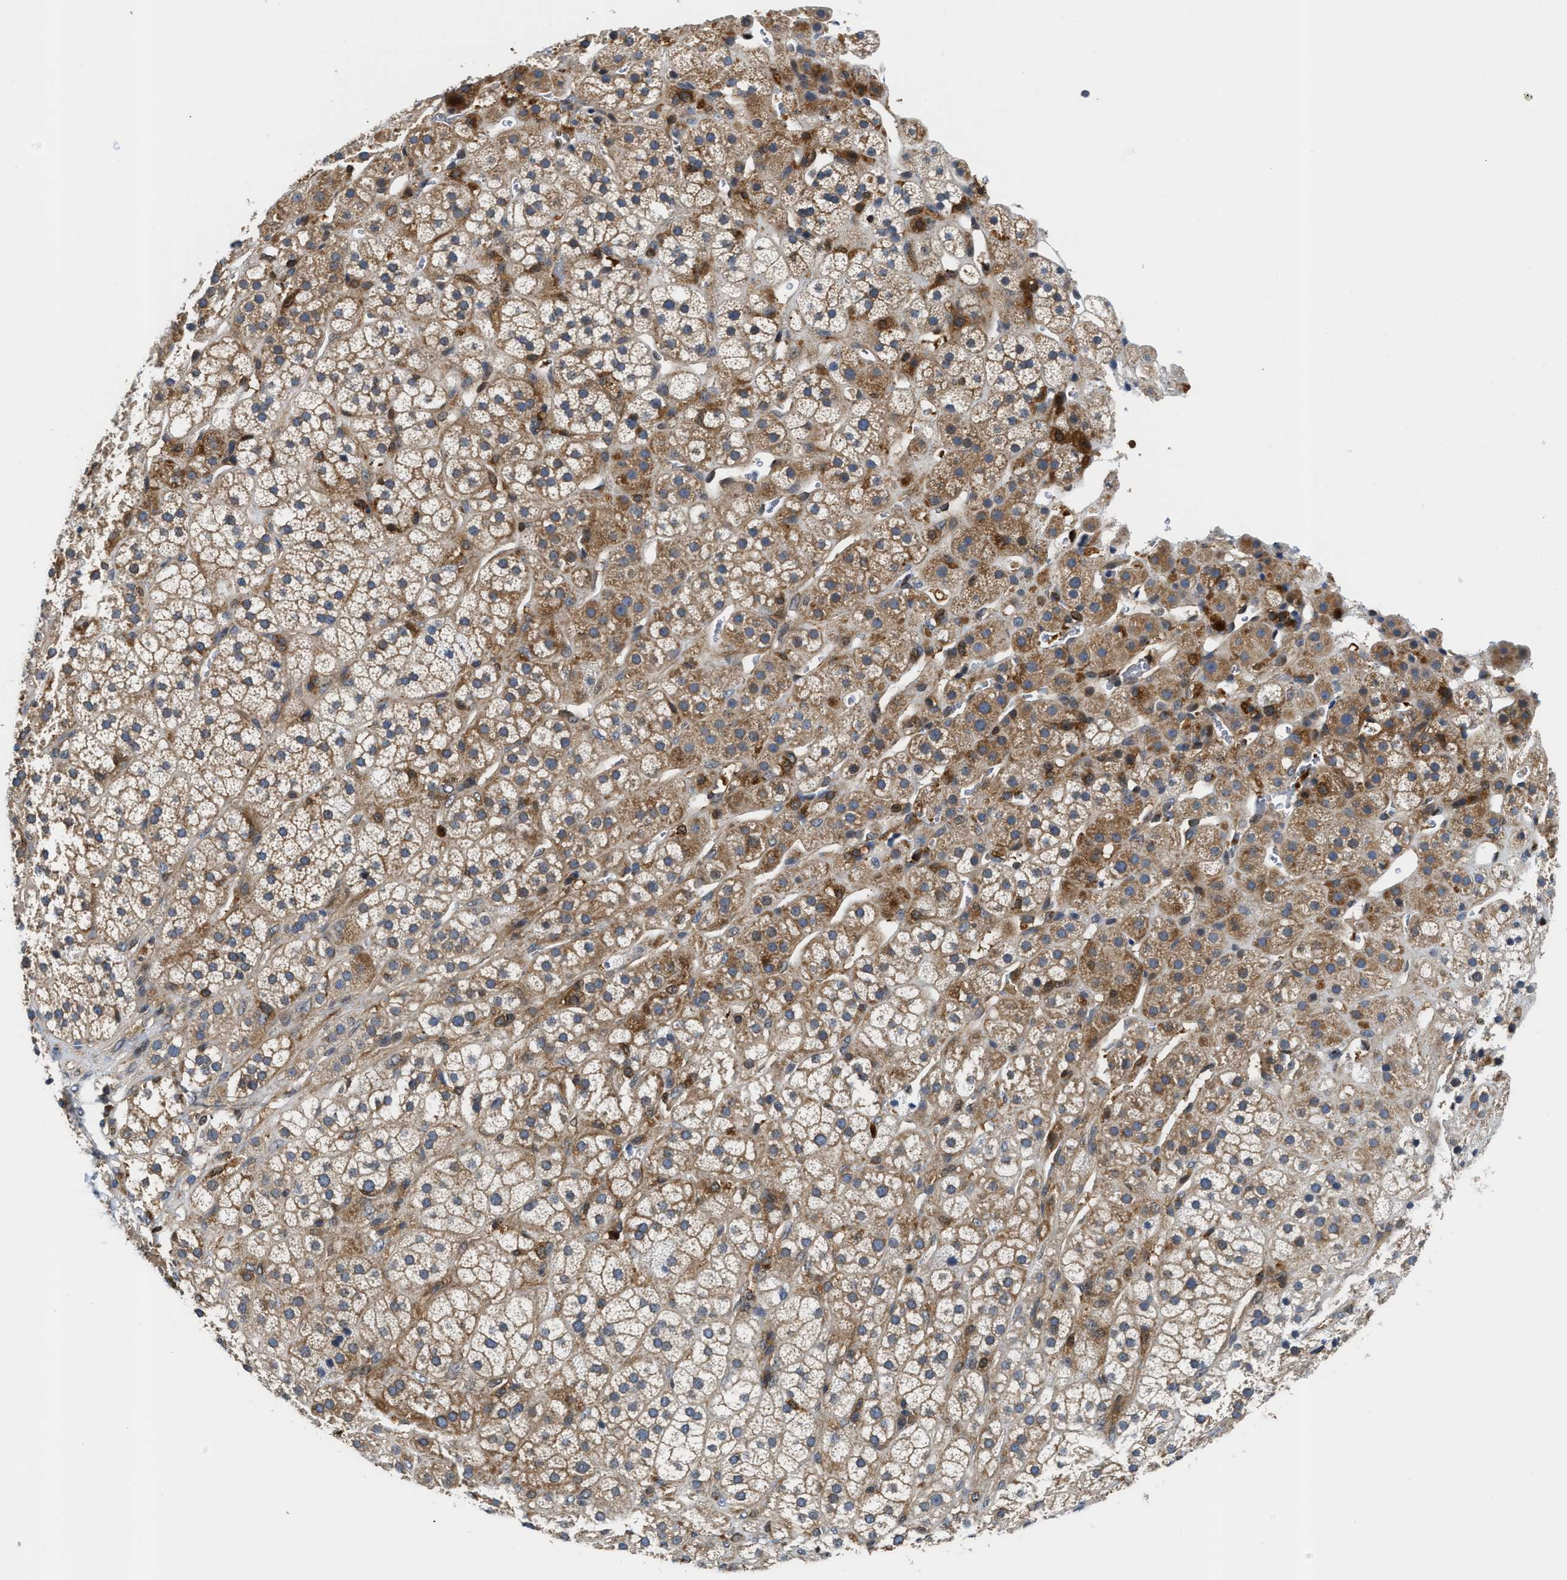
{"staining": {"intensity": "moderate", "quantity": ">75%", "location": "cytoplasmic/membranous"}, "tissue": "adrenal gland", "cell_type": "Glandular cells", "image_type": "normal", "snomed": [{"axis": "morphology", "description": "Normal tissue, NOS"}, {"axis": "topography", "description": "Adrenal gland"}], "caption": "Protein staining reveals moderate cytoplasmic/membranous expression in approximately >75% of glandular cells in normal adrenal gland. (IHC, brightfield microscopy, high magnification).", "gene": "OSTF1", "patient": {"sex": "male", "age": 56}}